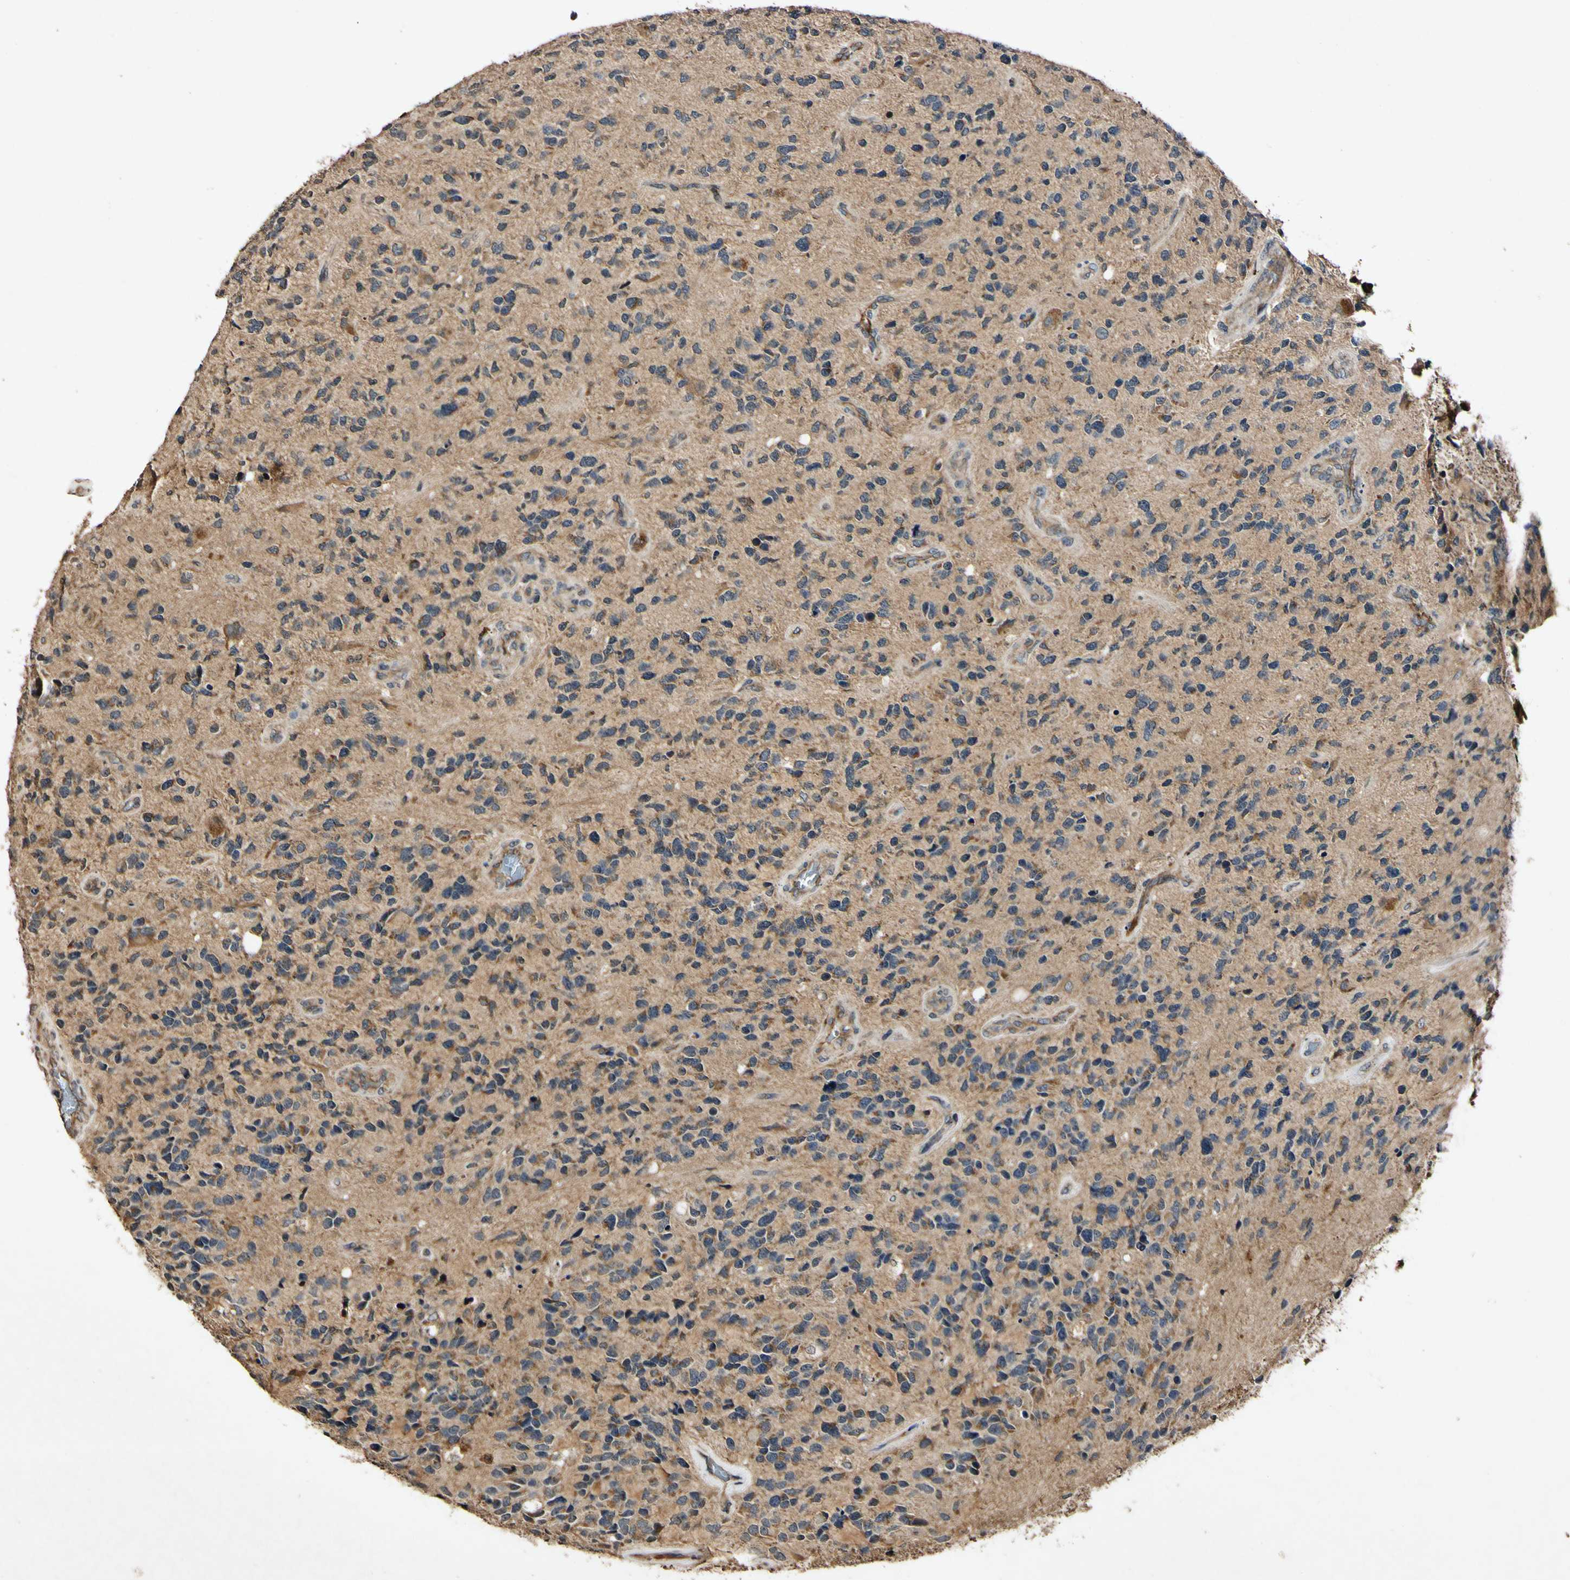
{"staining": {"intensity": "moderate", "quantity": ">75%", "location": "cytoplasmic/membranous"}, "tissue": "glioma", "cell_type": "Tumor cells", "image_type": "cancer", "snomed": [{"axis": "morphology", "description": "Glioma, malignant, High grade"}, {"axis": "topography", "description": "Brain"}], "caption": "Moderate cytoplasmic/membranous protein positivity is seen in about >75% of tumor cells in glioma.", "gene": "PLAT", "patient": {"sex": "female", "age": 58}}